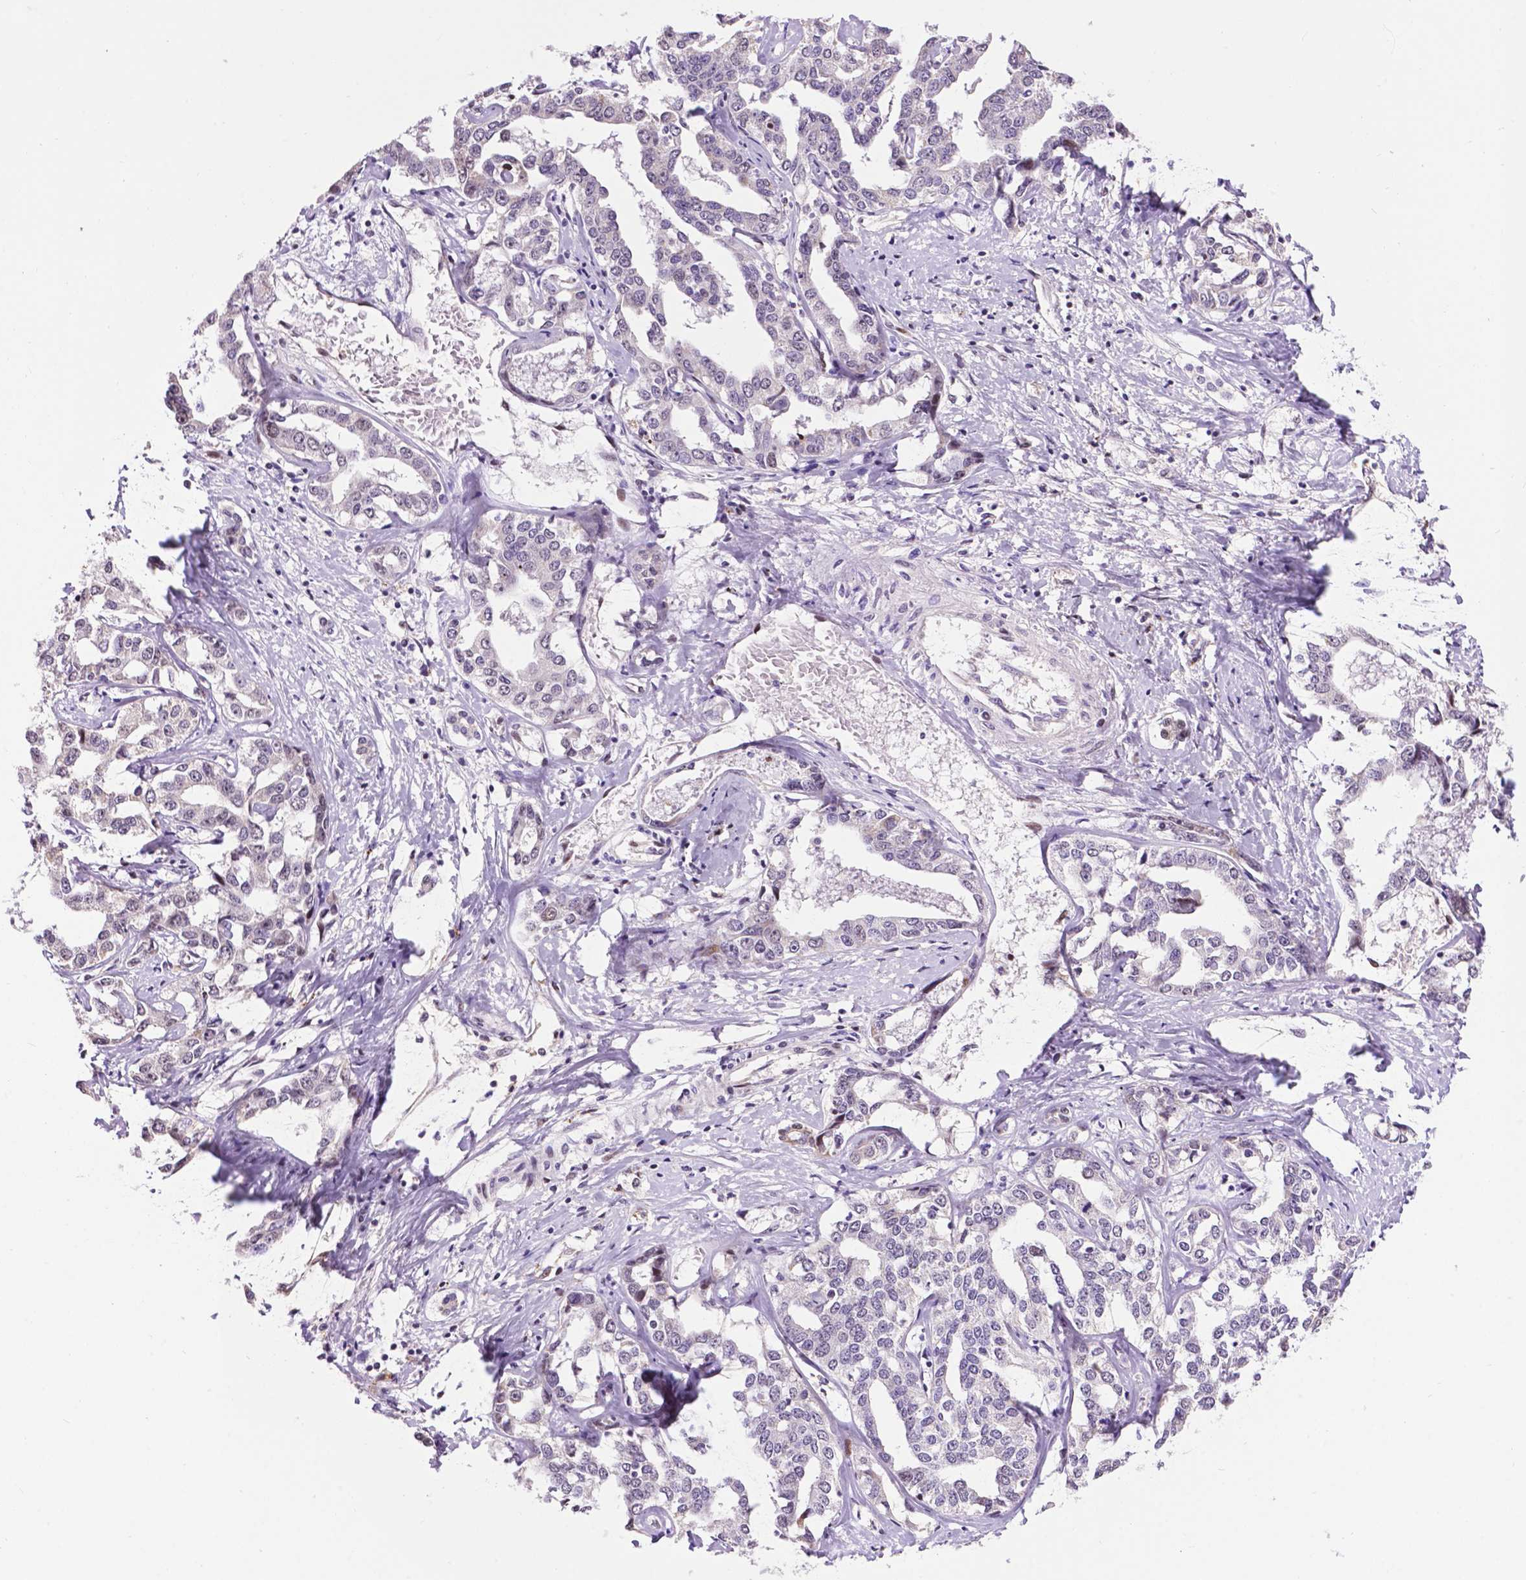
{"staining": {"intensity": "negative", "quantity": "none", "location": "none"}, "tissue": "liver cancer", "cell_type": "Tumor cells", "image_type": "cancer", "snomed": [{"axis": "morphology", "description": "Cholangiocarcinoma"}, {"axis": "topography", "description": "Liver"}], "caption": "This is an IHC micrograph of cholangiocarcinoma (liver). There is no positivity in tumor cells.", "gene": "SMAD3", "patient": {"sex": "male", "age": 59}}